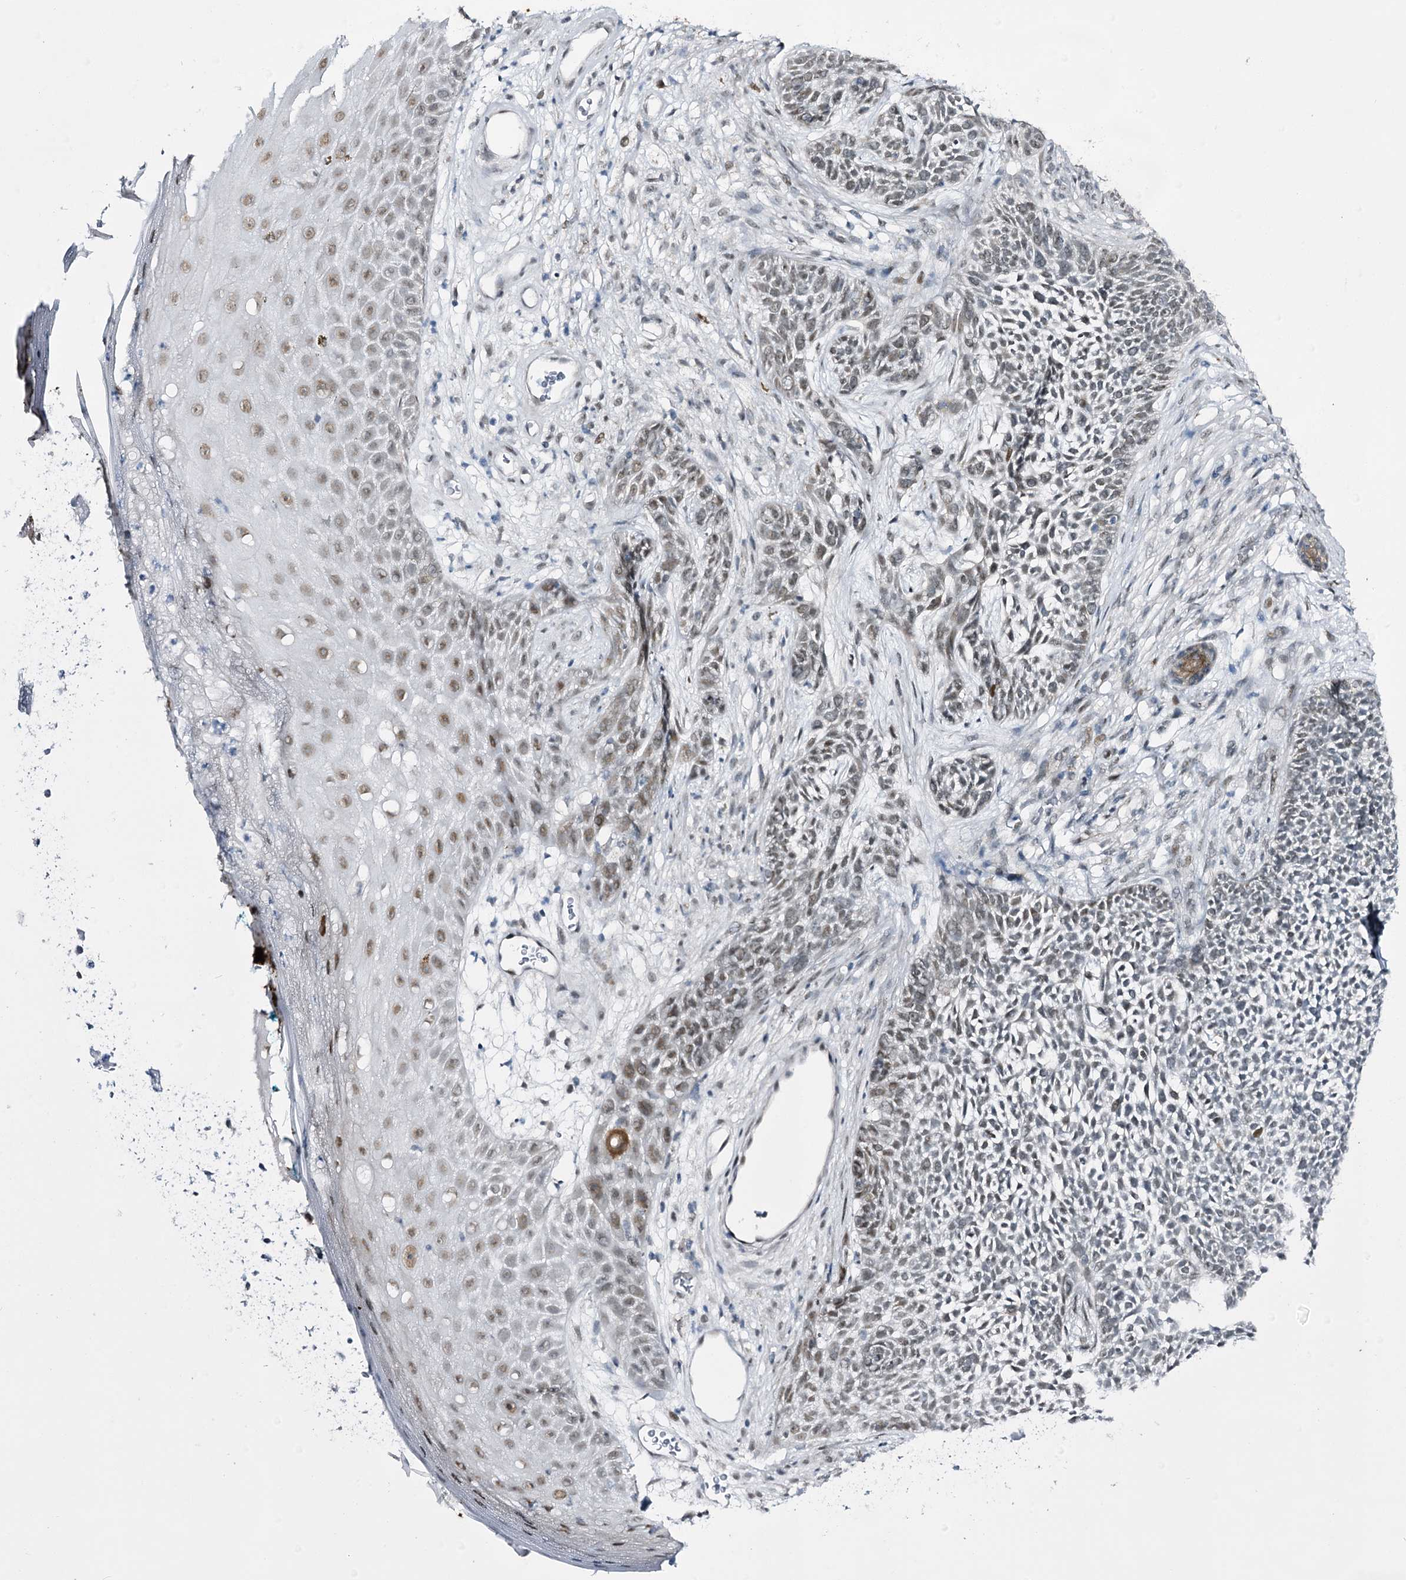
{"staining": {"intensity": "weak", "quantity": "<25%", "location": "nuclear"}, "tissue": "skin cancer", "cell_type": "Tumor cells", "image_type": "cancer", "snomed": [{"axis": "morphology", "description": "Basal cell carcinoma"}, {"axis": "topography", "description": "Skin"}], "caption": "Tumor cells show no significant protein staining in skin cancer (basal cell carcinoma).", "gene": "RBM15B", "patient": {"sex": "female", "age": 84}}